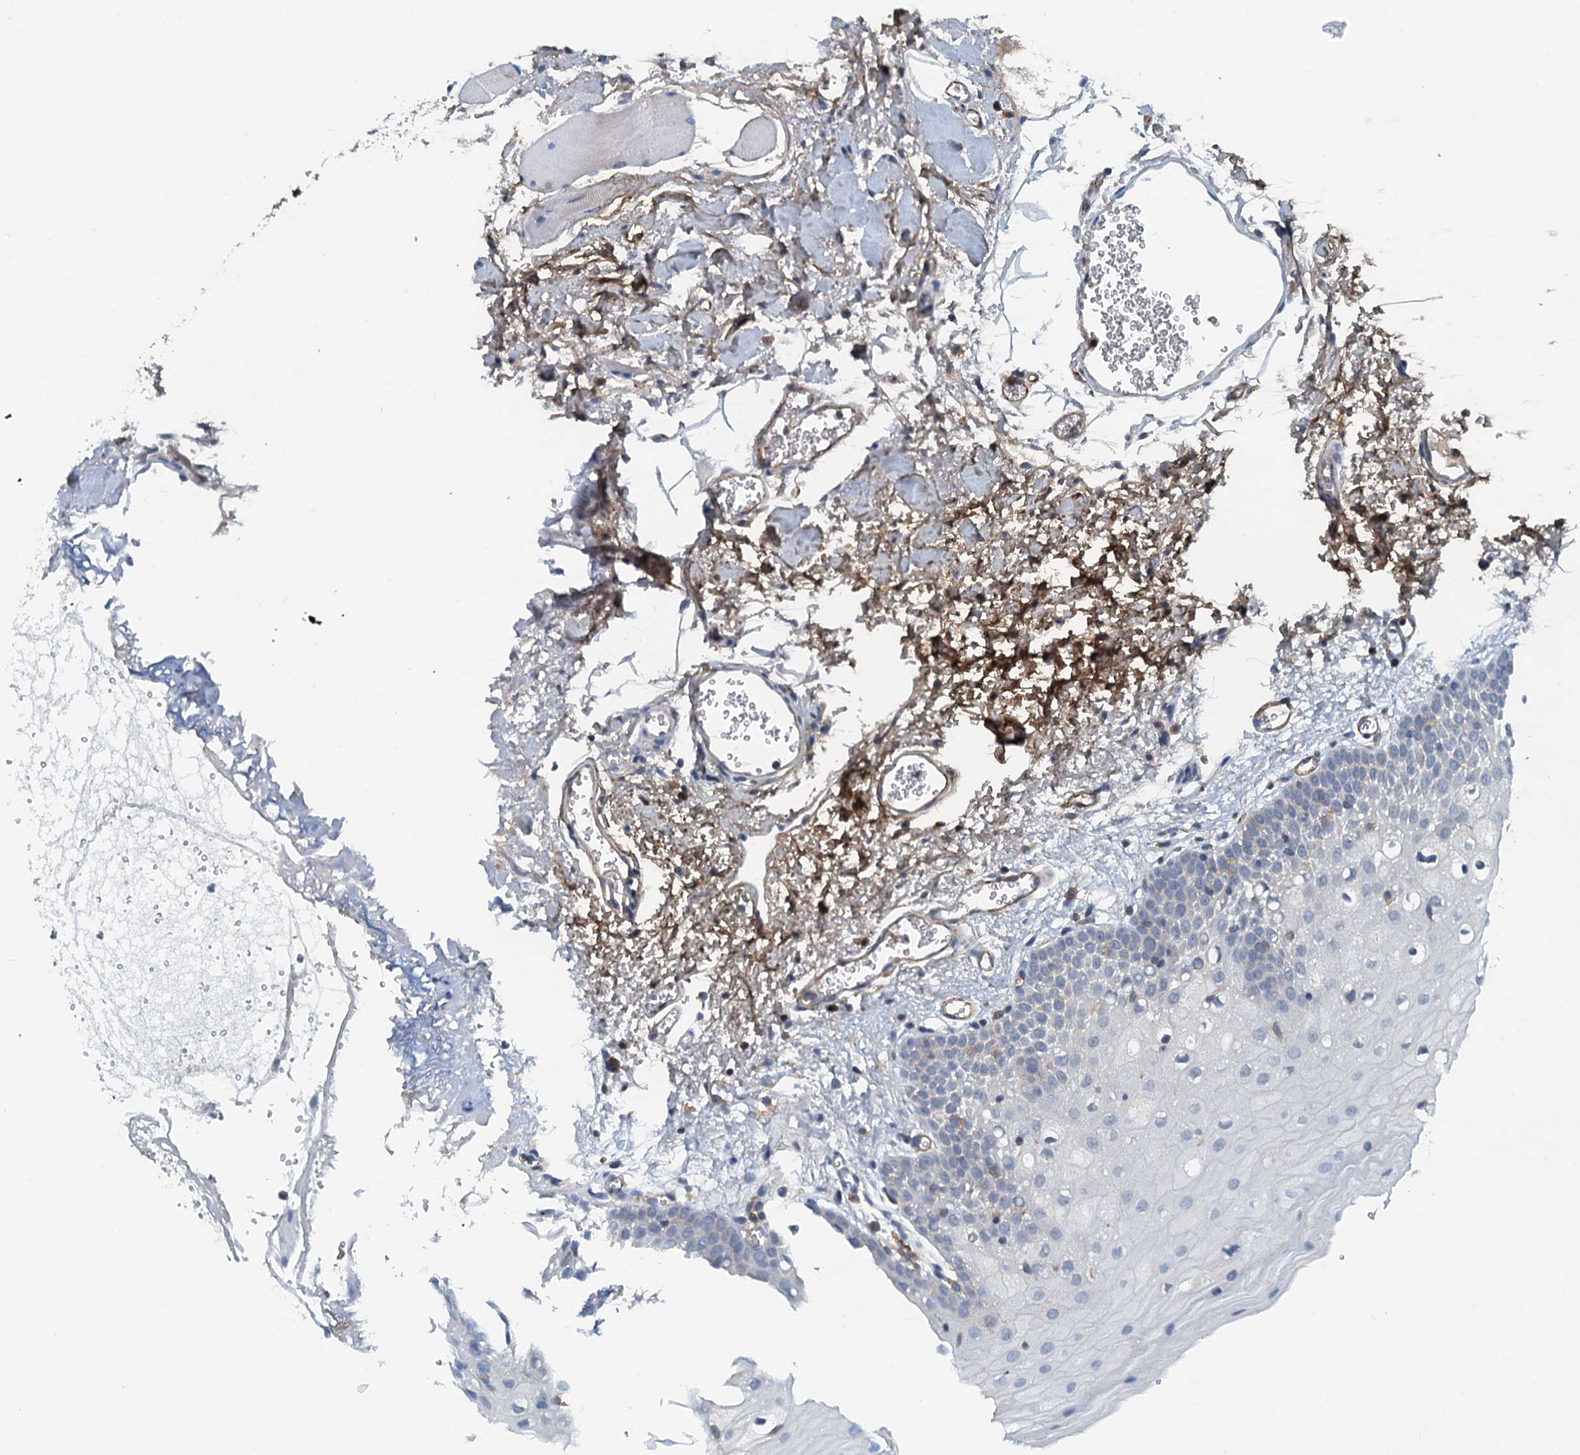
{"staining": {"intensity": "negative", "quantity": "none", "location": "none"}, "tissue": "oral mucosa", "cell_type": "Squamous epithelial cells", "image_type": "normal", "snomed": [{"axis": "morphology", "description": "Normal tissue, NOS"}, {"axis": "topography", "description": "Oral tissue"}, {"axis": "topography", "description": "Tounge, NOS"}], "caption": "Immunohistochemistry of benign oral mucosa exhibits no staining in squamous epithelial cells.", "gene": "THAP10", "patient": {"sex": "female", "age": 73}}